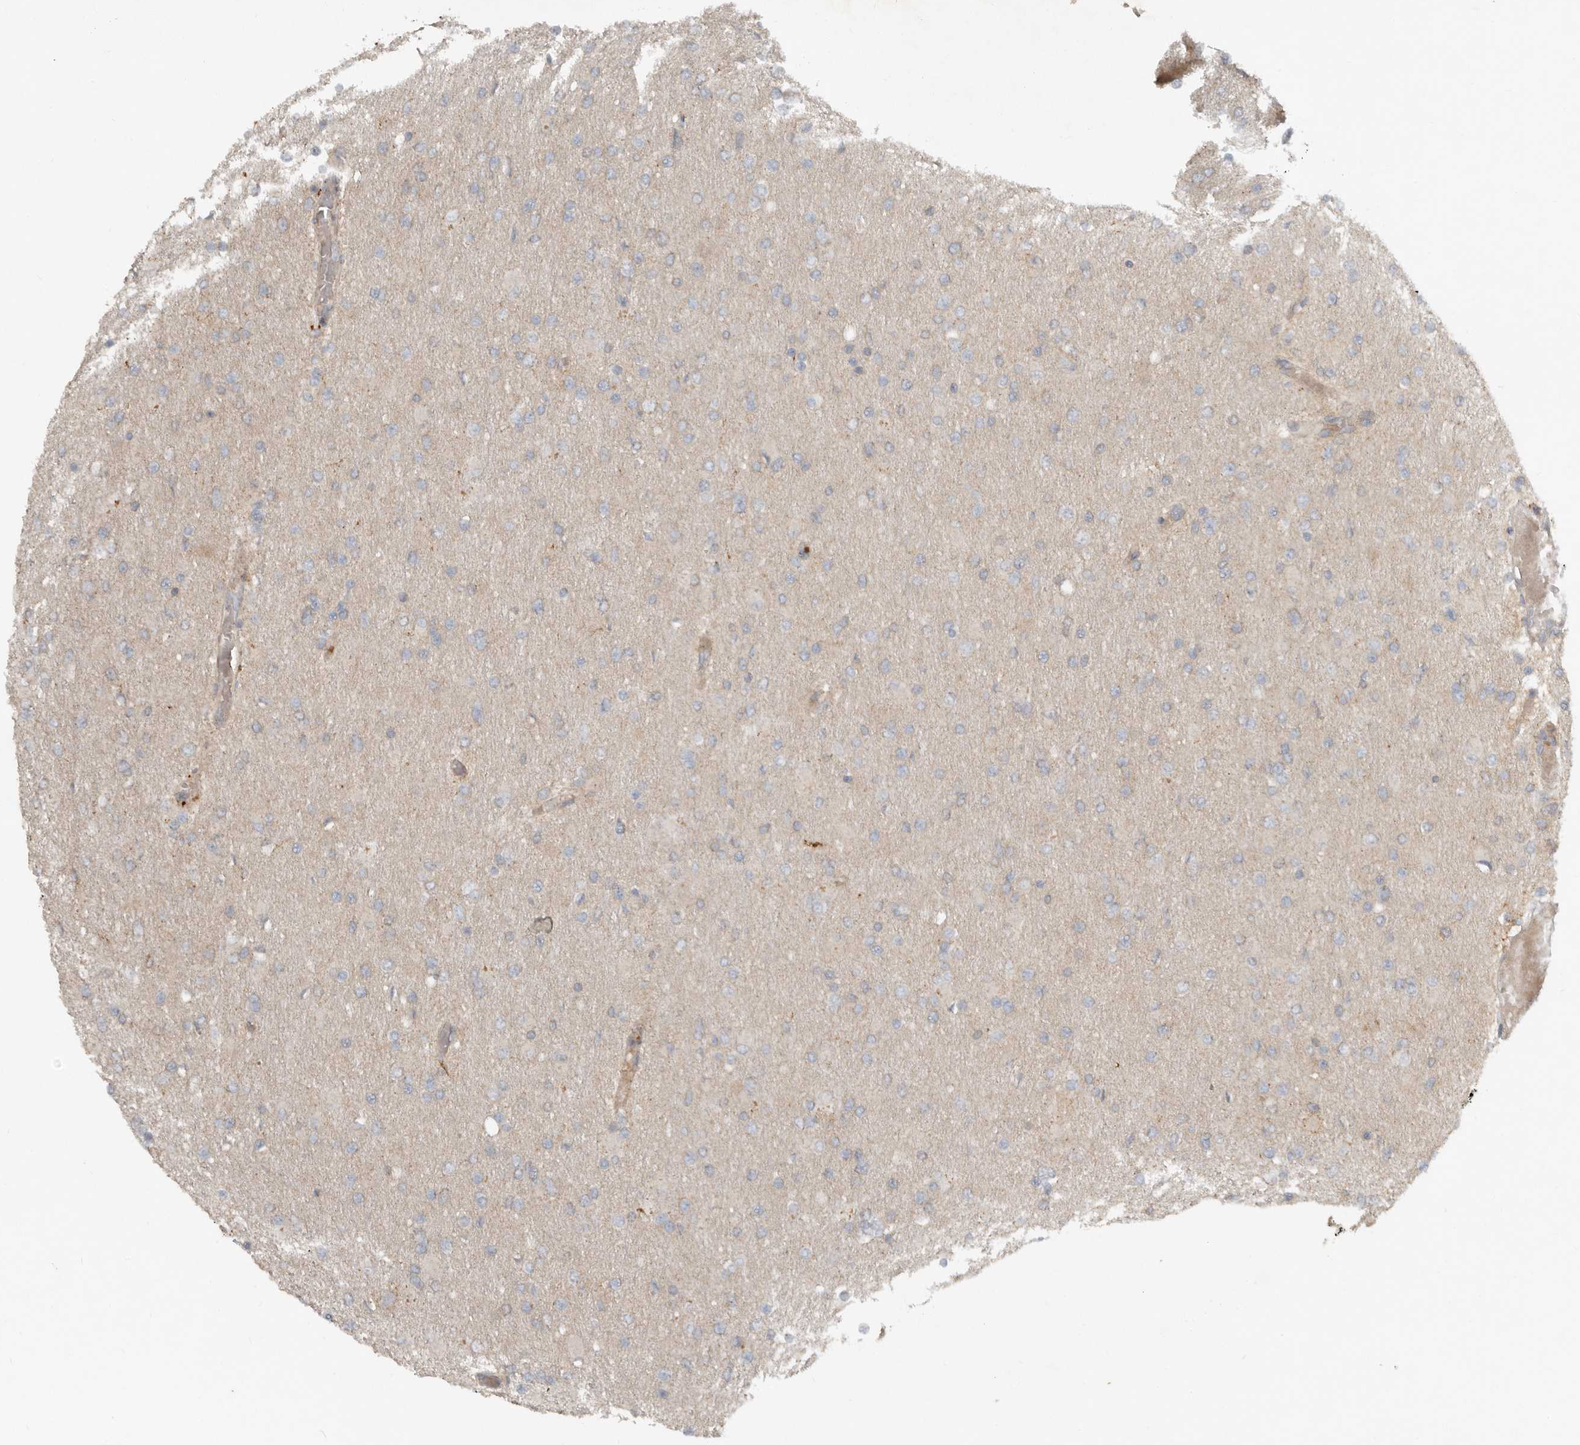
{"staining": {"intensity": "negative", "quantity": "none", "location": "none"}, "tissue": "glioma", "cell_type": "Tumor cells", "image_type": "cancer", "snomed": [{"axis": "morphology", "description": "Glioma, malignant, High grade"}, {"axis": "topography", "description": "Cerebral cortex"}], "caption": "Image shows no protein positivity in tumor cells of glioma tissue.", "gene": "TEAD3", "patient": {"sex": "female", "age": 36}}